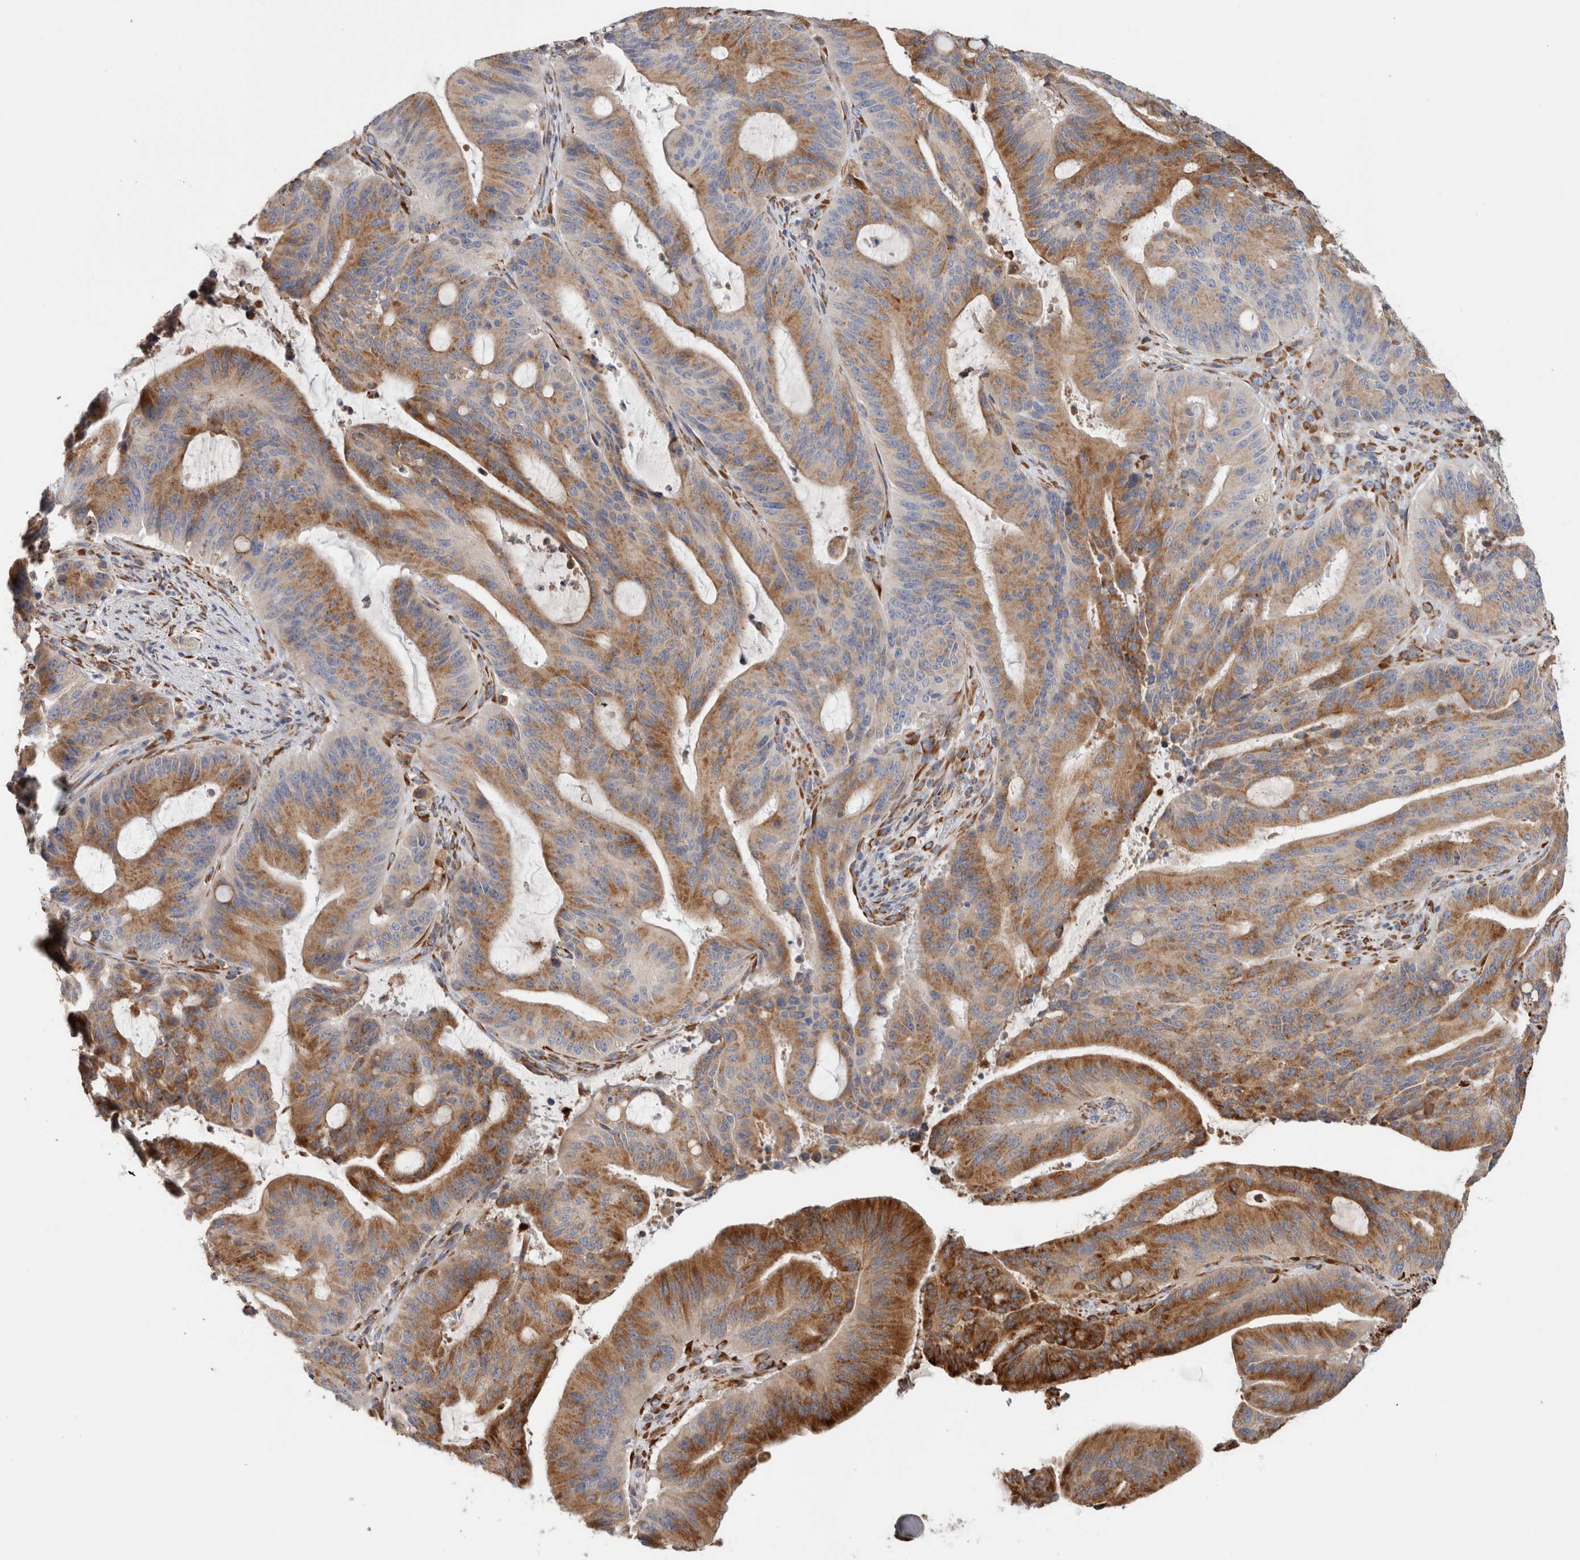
{"staining": {"intensity": "moderate", "quantity": ">75%", "location": "cytoplasmic/membranous"}, "tissue": "liver cancer", "cell_type": "Tumor cells", "image_type": "cancer", "snomed": [{"axis": "morphology", "description": "Normal tissue, NOS"}, {"axis": "morphology", "description": "Cholangiocarcinoma"}, {"axis": "topography", "description": "Liver"}, {"axis": "topography", "description": "Peripheral nerve tissue"}], "caption": "Moderate cytoplasmic/membranous expression is seen in about >75% of tumor cells in liver cancer (cholangiocarcinoma).", "gene": "P4HA1", "patient": {"sex": "female", "age": 73}}